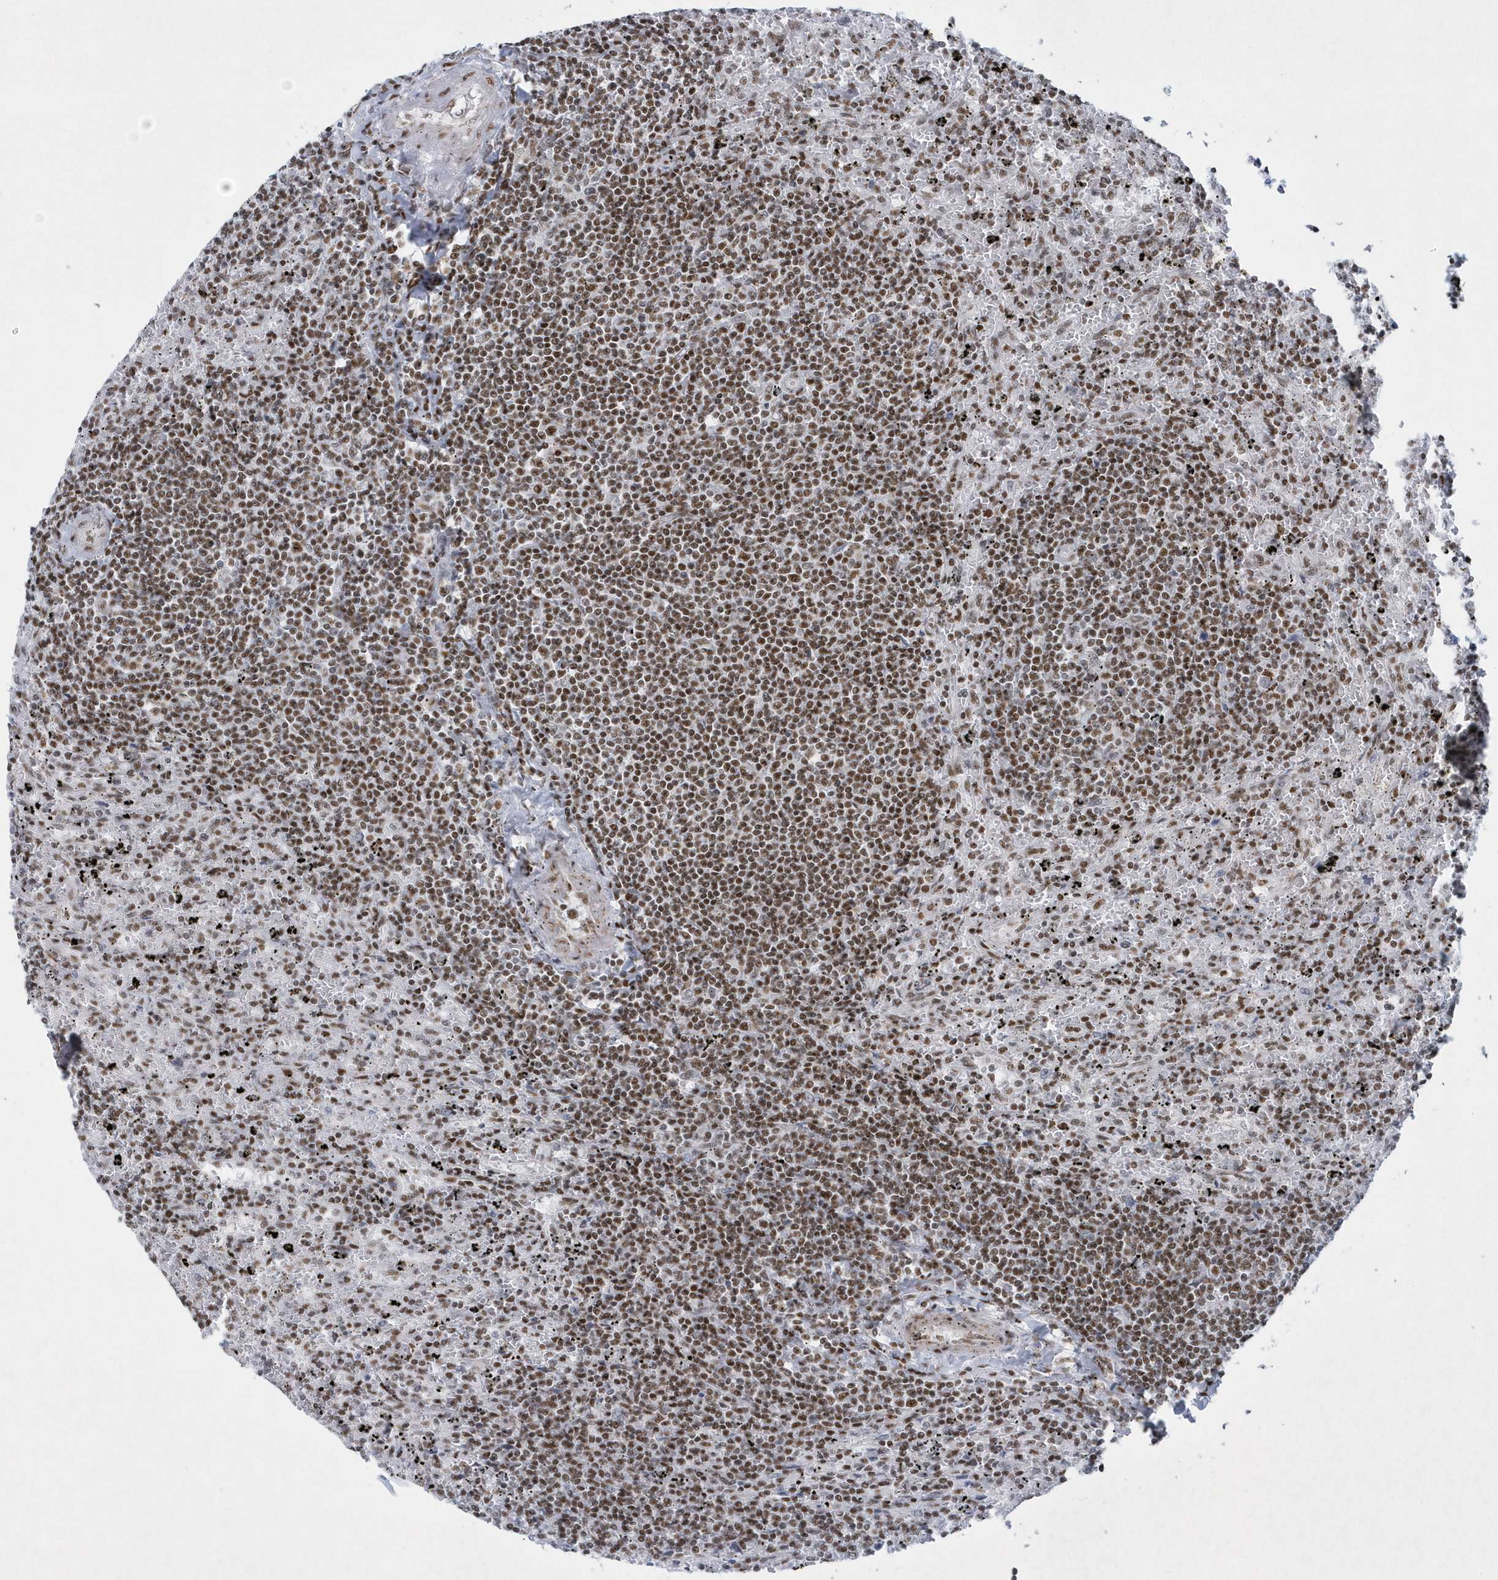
{"staining": {"intensity": "moderate", "quantity": "25%-75%", "location": "nuclear"}, "tissue": "lymphoma", "cell_type": "Tumor cells", "image_type": "cancer", "snomed": [{"axis": "morphology", "description": "Malignant lymphoma, non-Hodgkin's type, Low grade"}, {"axis": "topography", "description": "Spleen"}], "caption": "This histopathology image demonstrates immunohistochemistry (IHC) staining of human lymphoma, with medium moderate nuclear expression in approximately 25%-75% of tumor cells.", "gene": "DCLRE1A", "patient": {"sex": "male", "age": 76}}